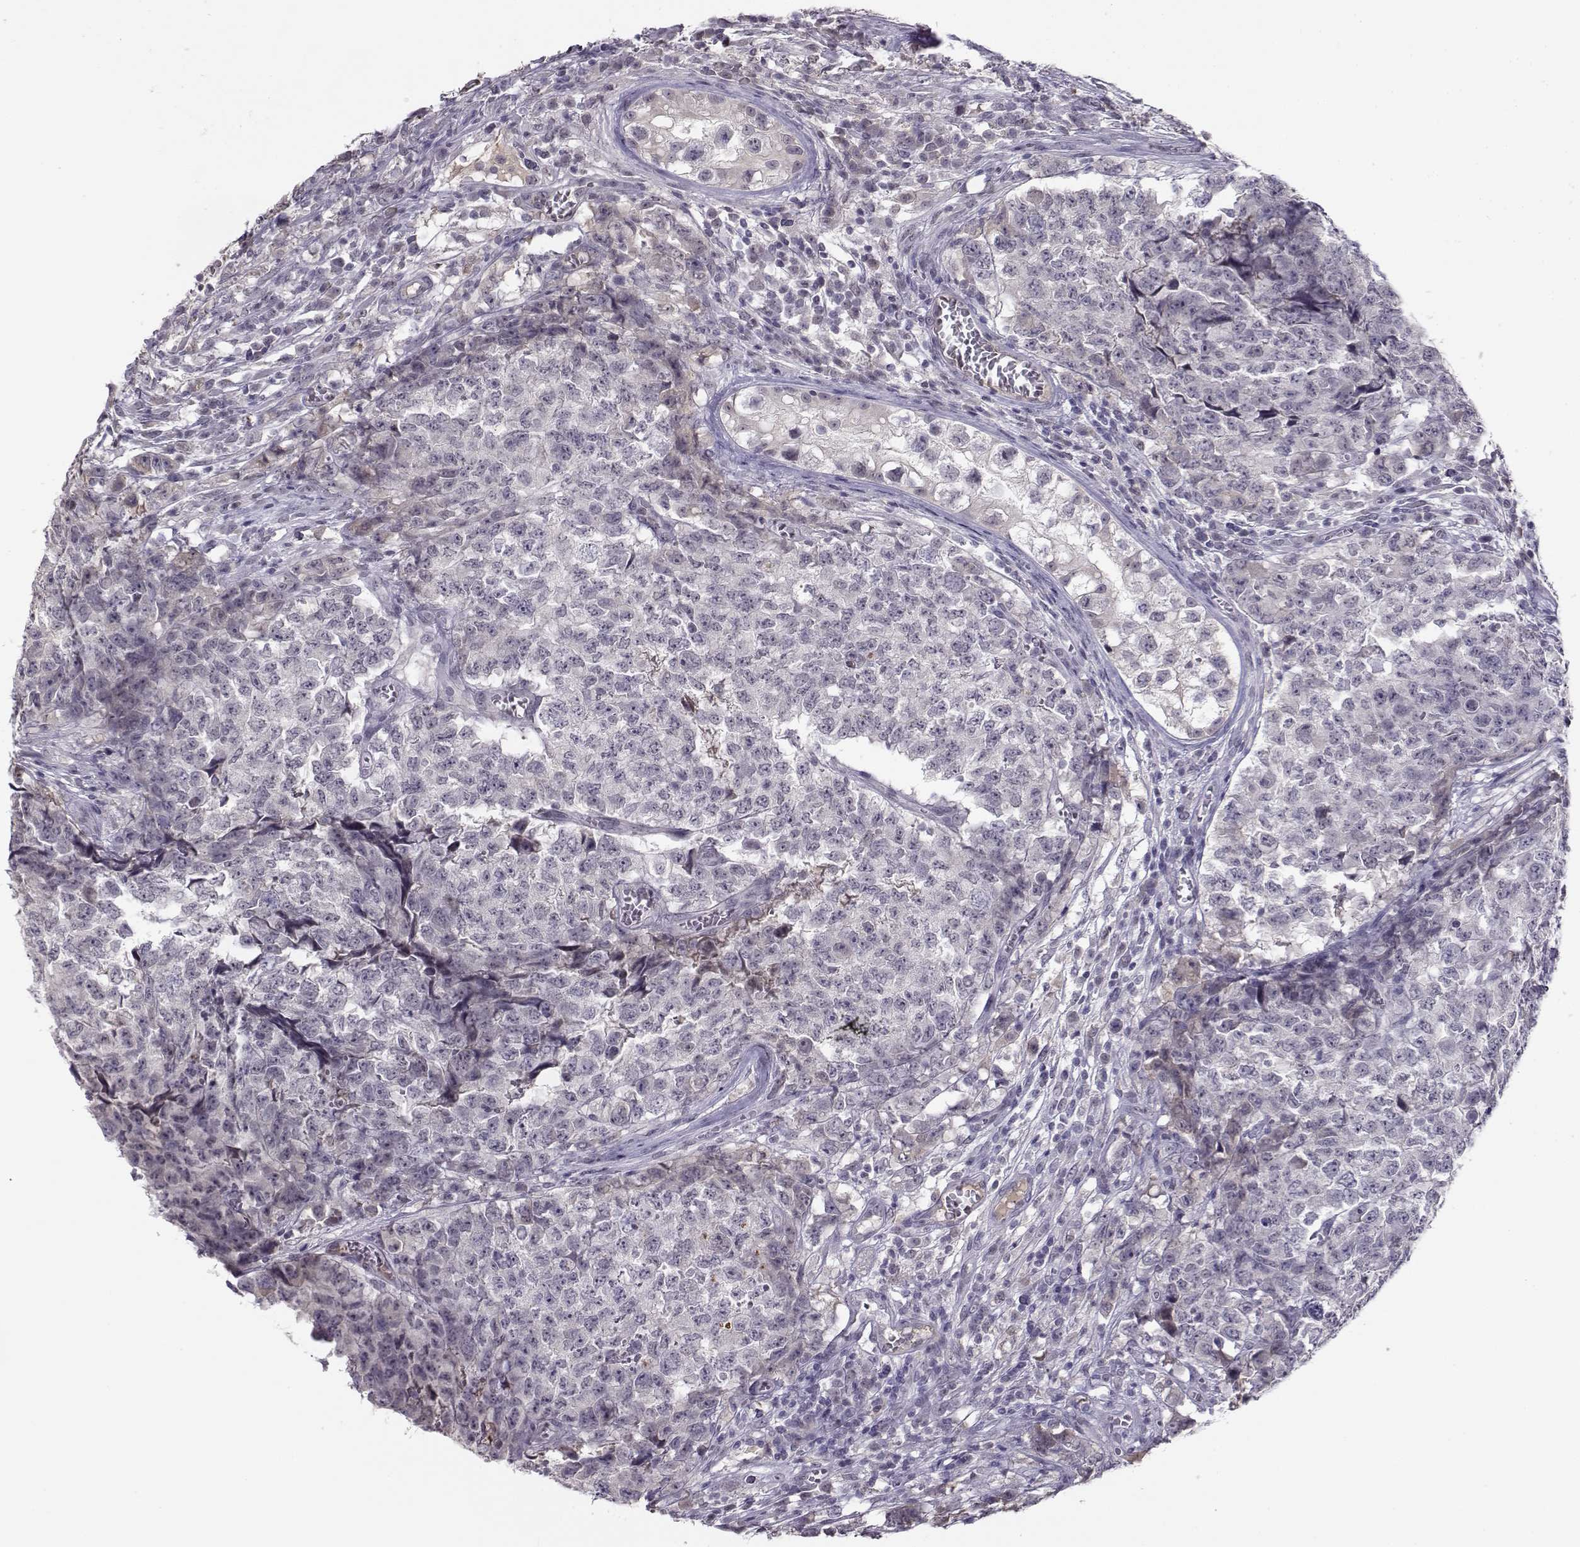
{"staining": {"intensity": "negative", "quantity": "none", "location": "none"}, "tissue": "testis cancer", "cell_type": "Tumor cells", "image_type": "cancer", "snomed": [{"axis": "morphology", "description": "Carcinoma, Embryonal, NOS"}, {"axis": "topography", "description": "Testis"}], "caption": "IHC of human embryonal carcinoma (testis) displays no positivity in tumor cells. (DAB immunohistochemistry (IHC) with hematoxylin counter stain).", "gene": "C16orf86", "patient": {"sex": "male", "age": 23}}